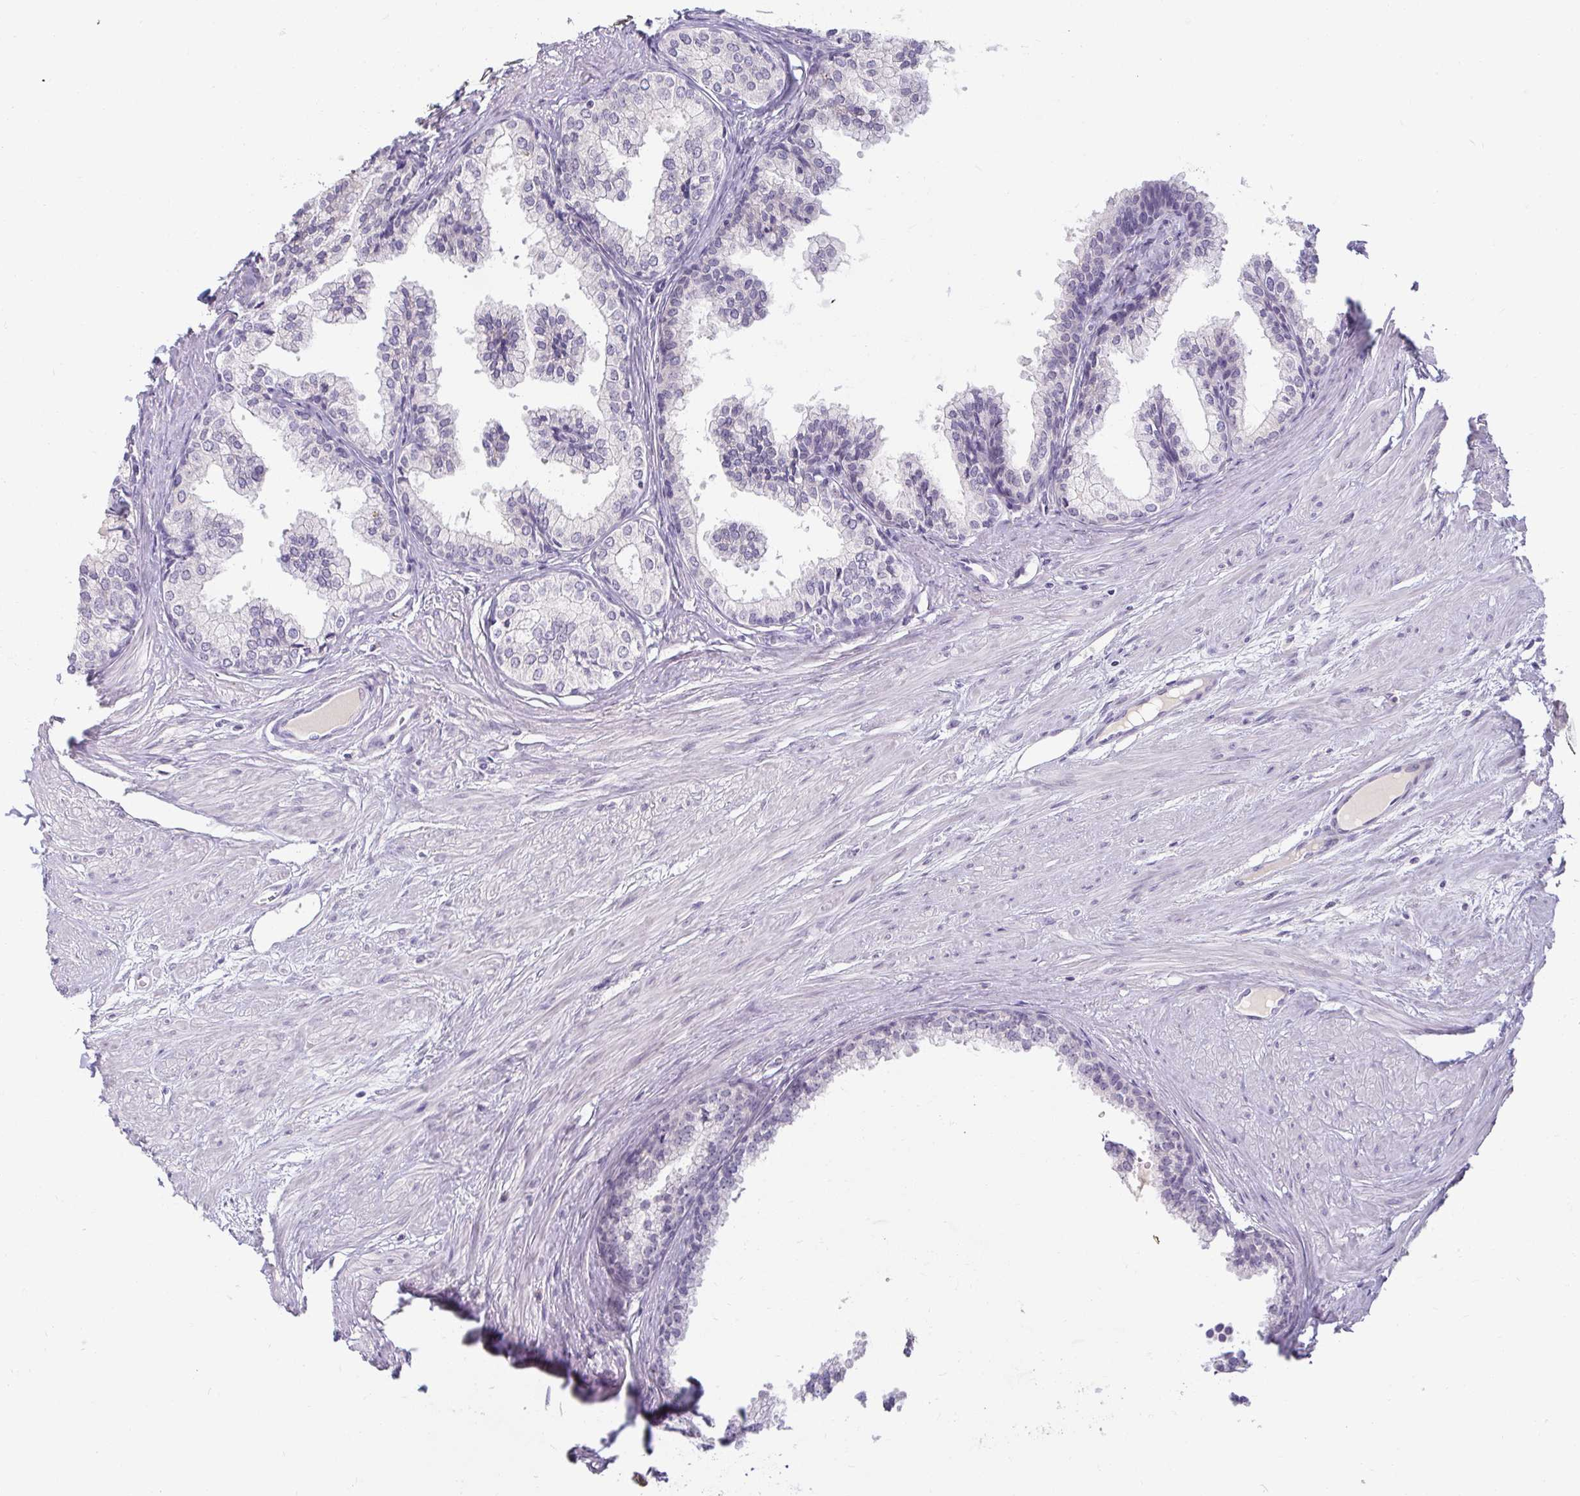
{"staining": {"intensity": "negative", "quantity": "none", "location": "none"}, "tissue": "prostate", "cell_type": "Glandular cells", "image_type": "normal", "snomed": [{"axis": "morphology", "description": "Normal tissue, NOS"}, {"axis": "topography", "description": "Prostate"}, {"axis": "topography", "description": "Peripheral nerve tissue"}], "caption": "Immunohistochemistry image of normal prostate: human prostate stained with DAB exhibits no significant protein expression in glandular cells.", "gene": "DDN", "patient": {"sex": "male", "age": 55}}